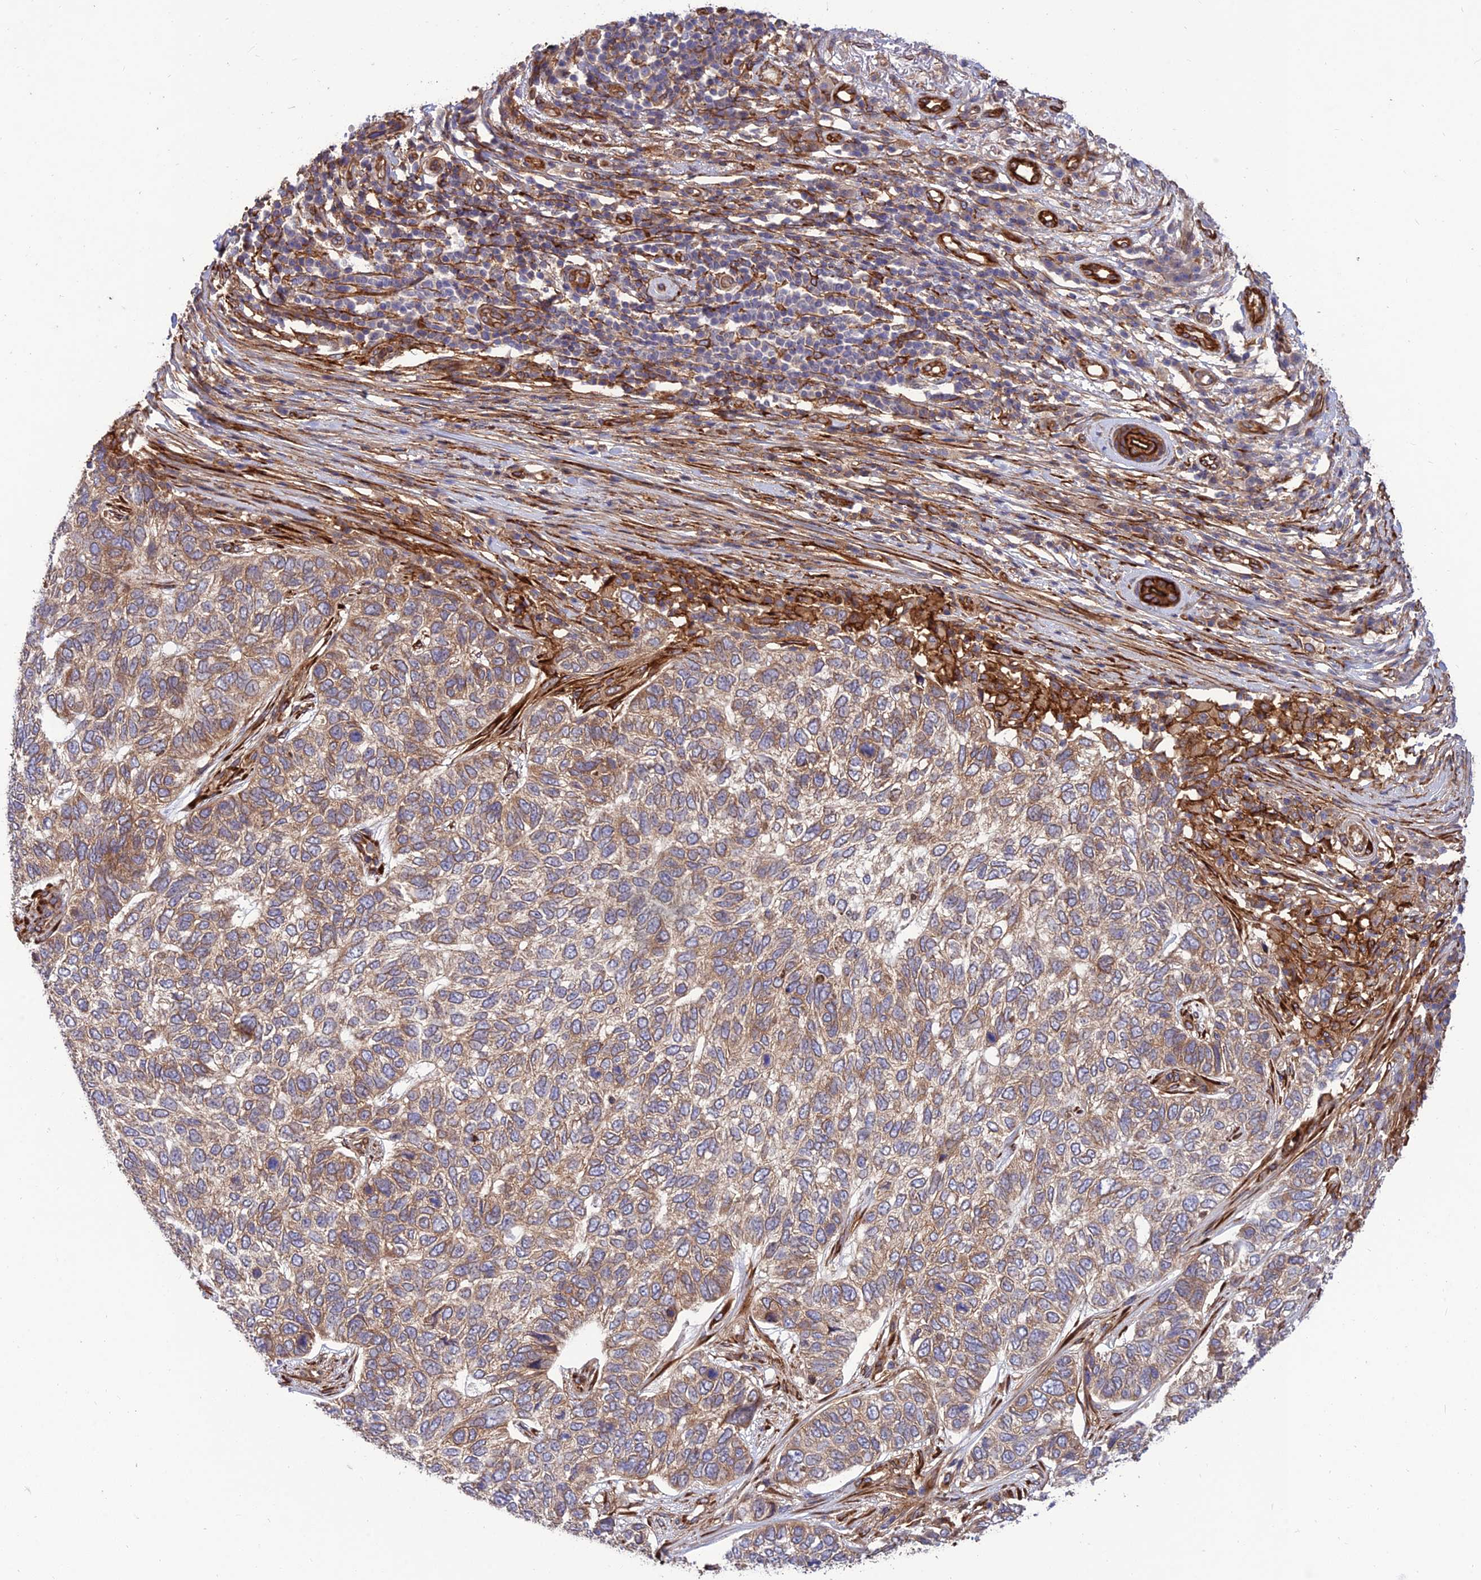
{"staining": {"intensity": "weak", "quantity": ">75%", "location": "cytoplasmic/membranous"}, "tissue": "skin cancer", "cell_type": "Tumor cells", "image_type": "cancer", "snomed": [{"axis": "morphology", "description": "Basal cell carcinoma"}, {"axis": "topography", "description": "Skin"}], "caption": "Skin cancer was stained to show a protein in brown. There is low levels of weak cytoplasmic/membranous staining in approximately >75% of tumor cells.", "gene": "CRTAP", "patient": {"sex": "female", "age": 65}}